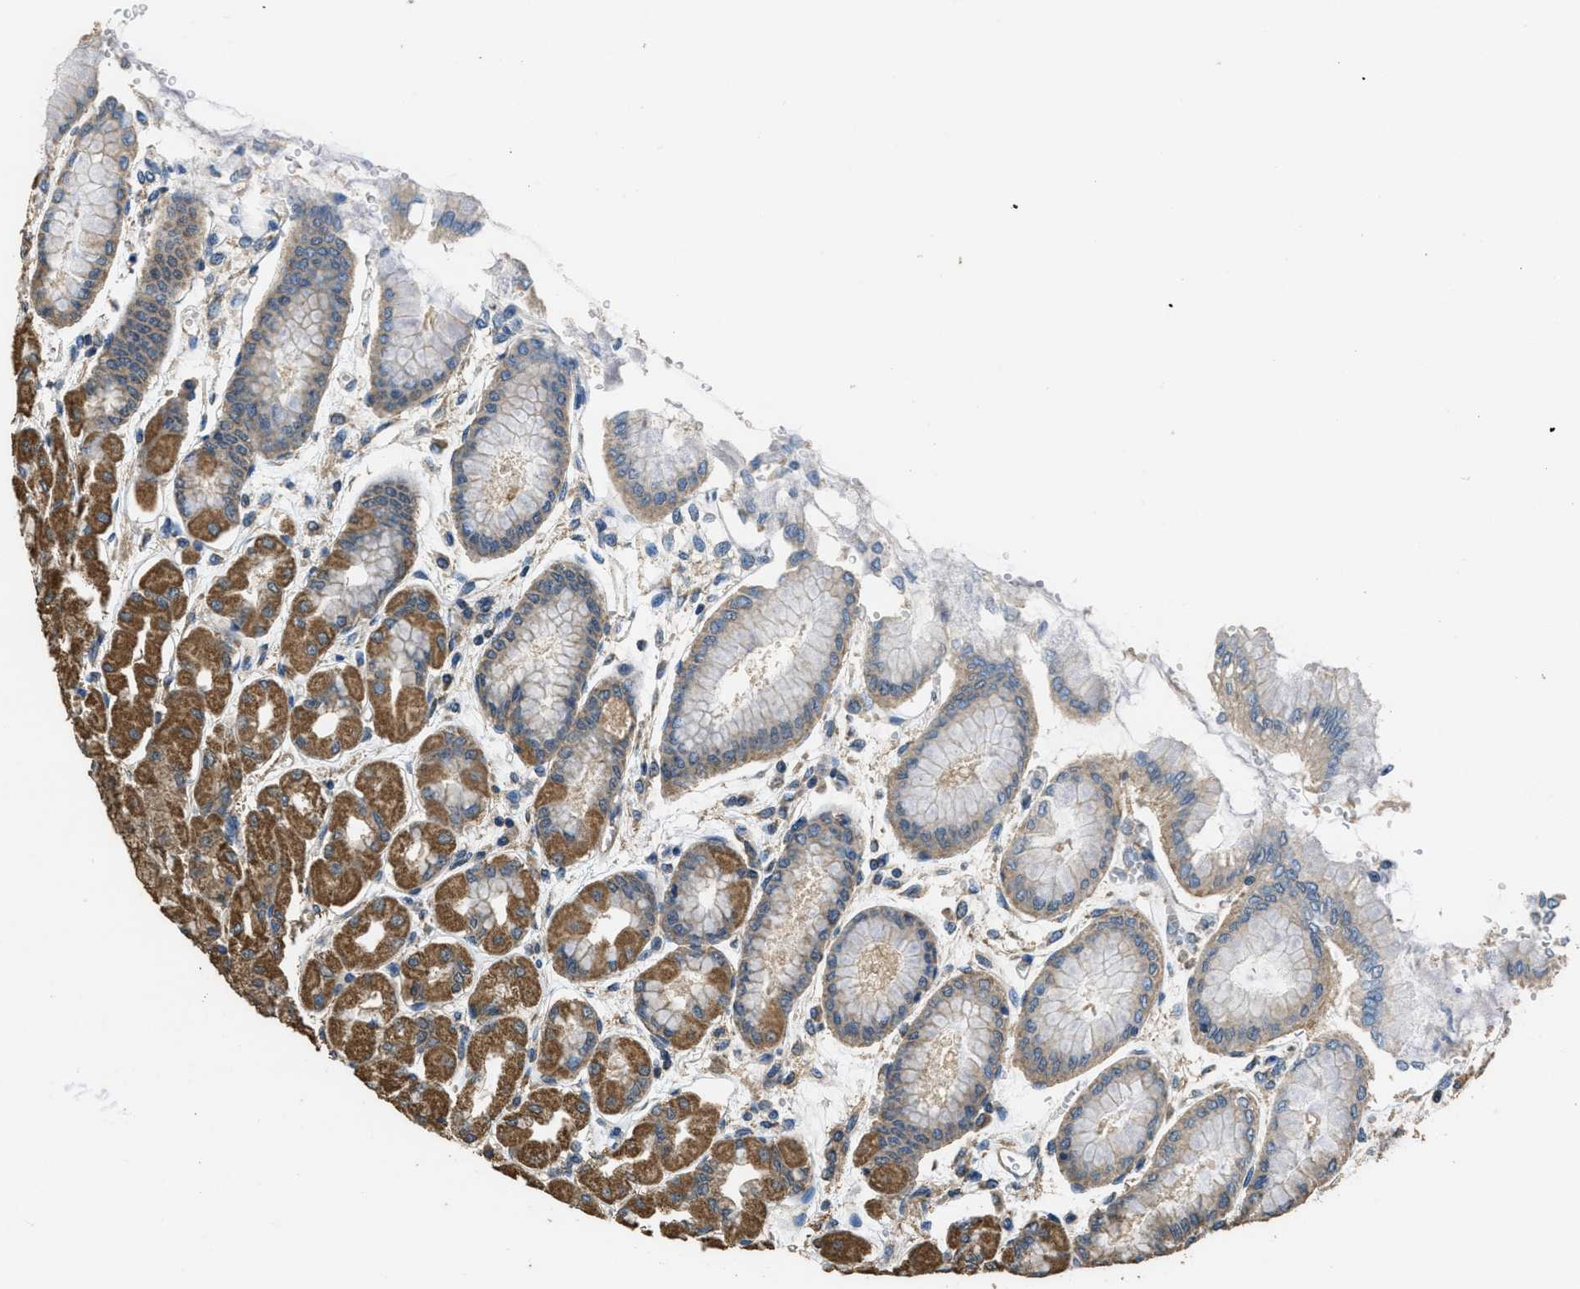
{"staining": {"intensity": "moderate", "quantity": ">75%", "location": "cytoplasmic/membranous"}, "tissue": "stomach", "cell_type": "Glandular cells", "image_type": "normal", "snomed": [{"axis": "morphology", "description": "Normal tissue, NOS"}, {"axis": "topography", "description": "Stomach, upper"}], "caption": "Protein expression analysis of unremarkable stomach demonstrates moderate cytoplasmic/membranous positivity in approximately >75% of glandular cells.", "gene": "THBS2", "patient": {"sex": "female", "age": 56}}